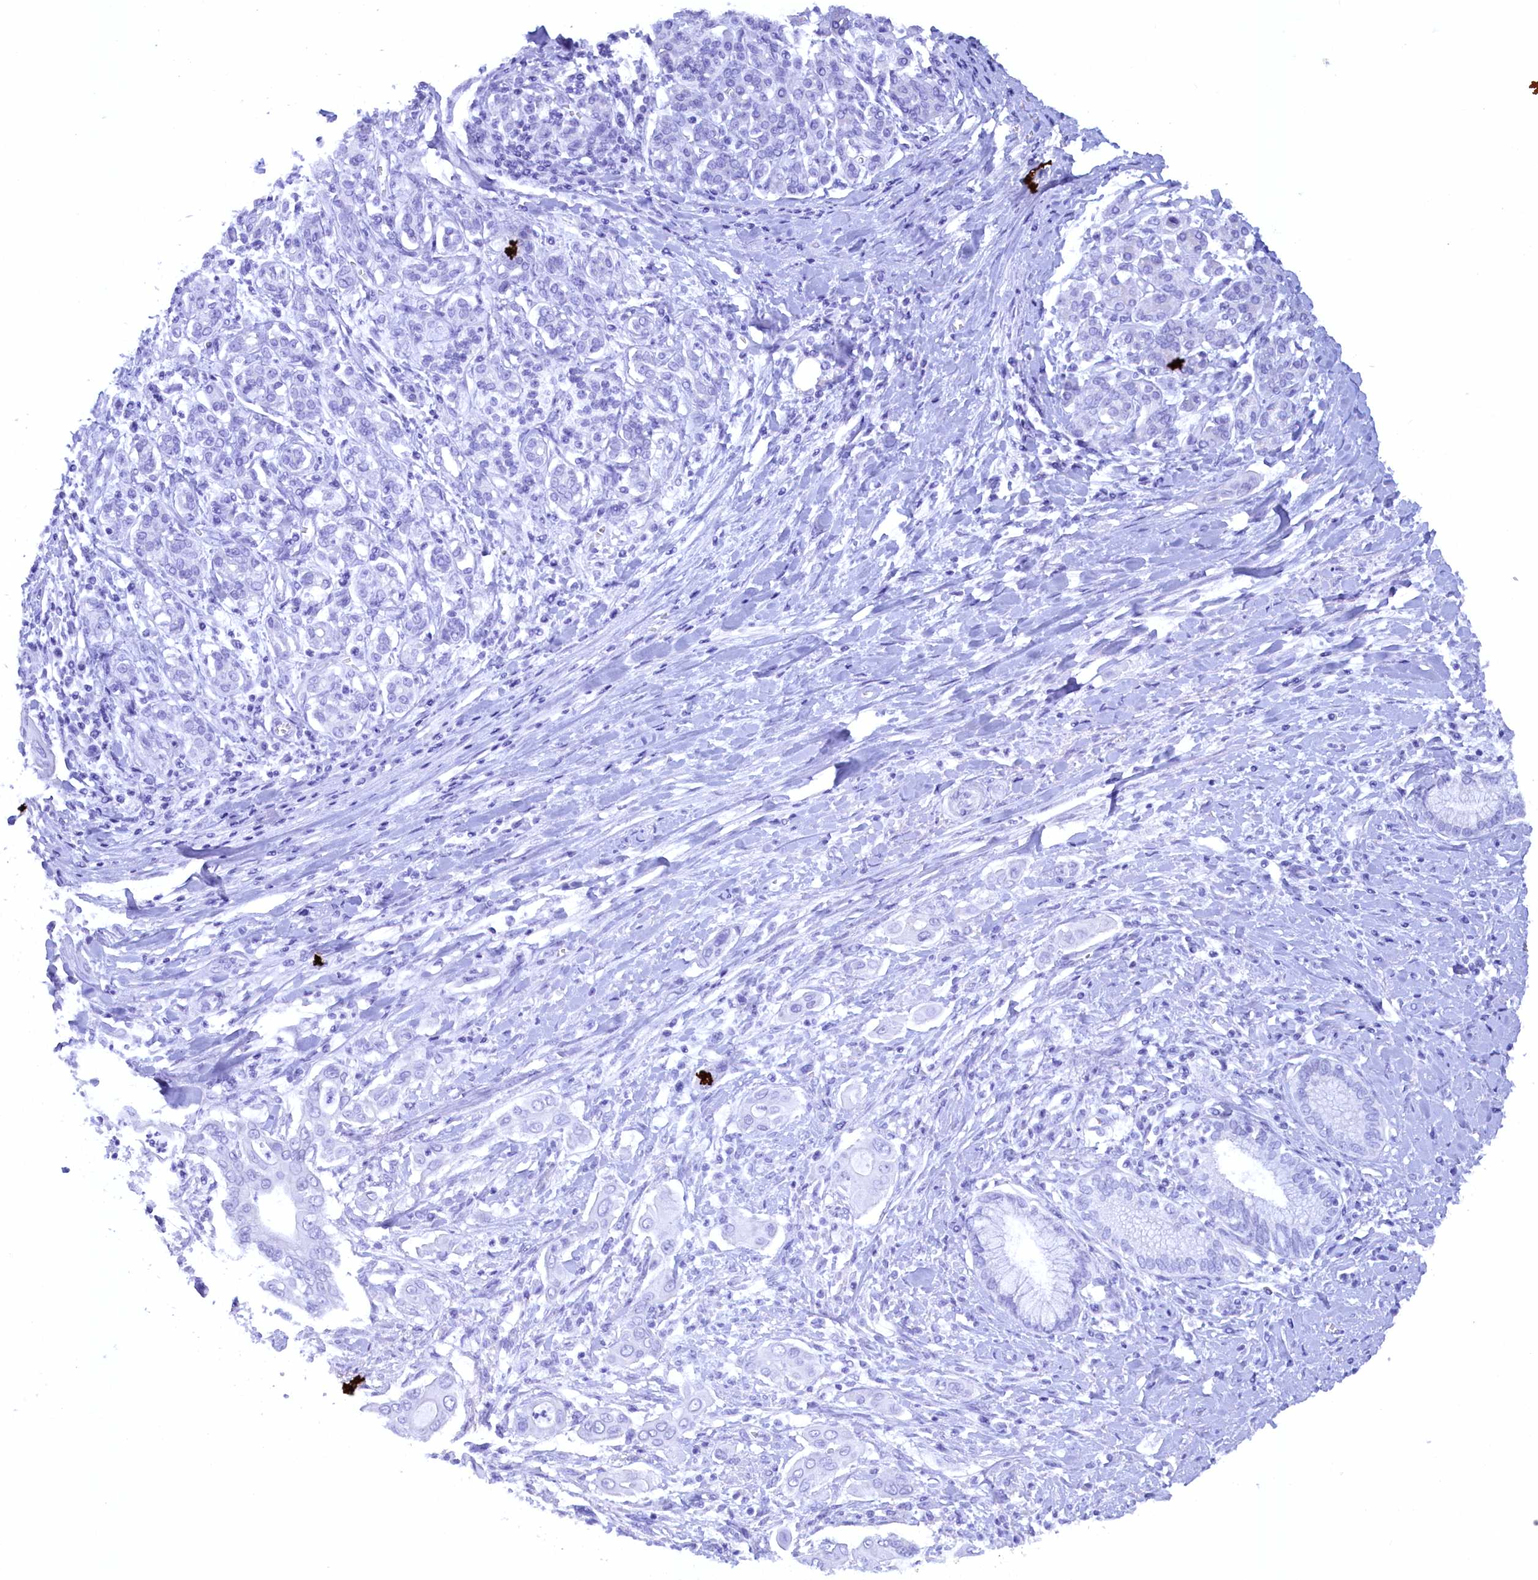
{"staining": {"intensity": "negative", "quantity": "none", "location": "none"}, "tissue": "pancreatic cancer", "cell_type": "Tumor cells", "image_type": "cancer", "snomed": [{"axis": "morphology", "description": "Adenocarcinoma, NOS"}, {"axis": "topography", "description": "Pancreas"}], "caption": "IHC micrograph of neoplastic tissue: human pancreatic adenocarcinoma stained with DAB demonstrates no significant protein staining in tumor cells.", "gene": "ZSWIM4", "patient": {"sex": "male", "age": 58}}